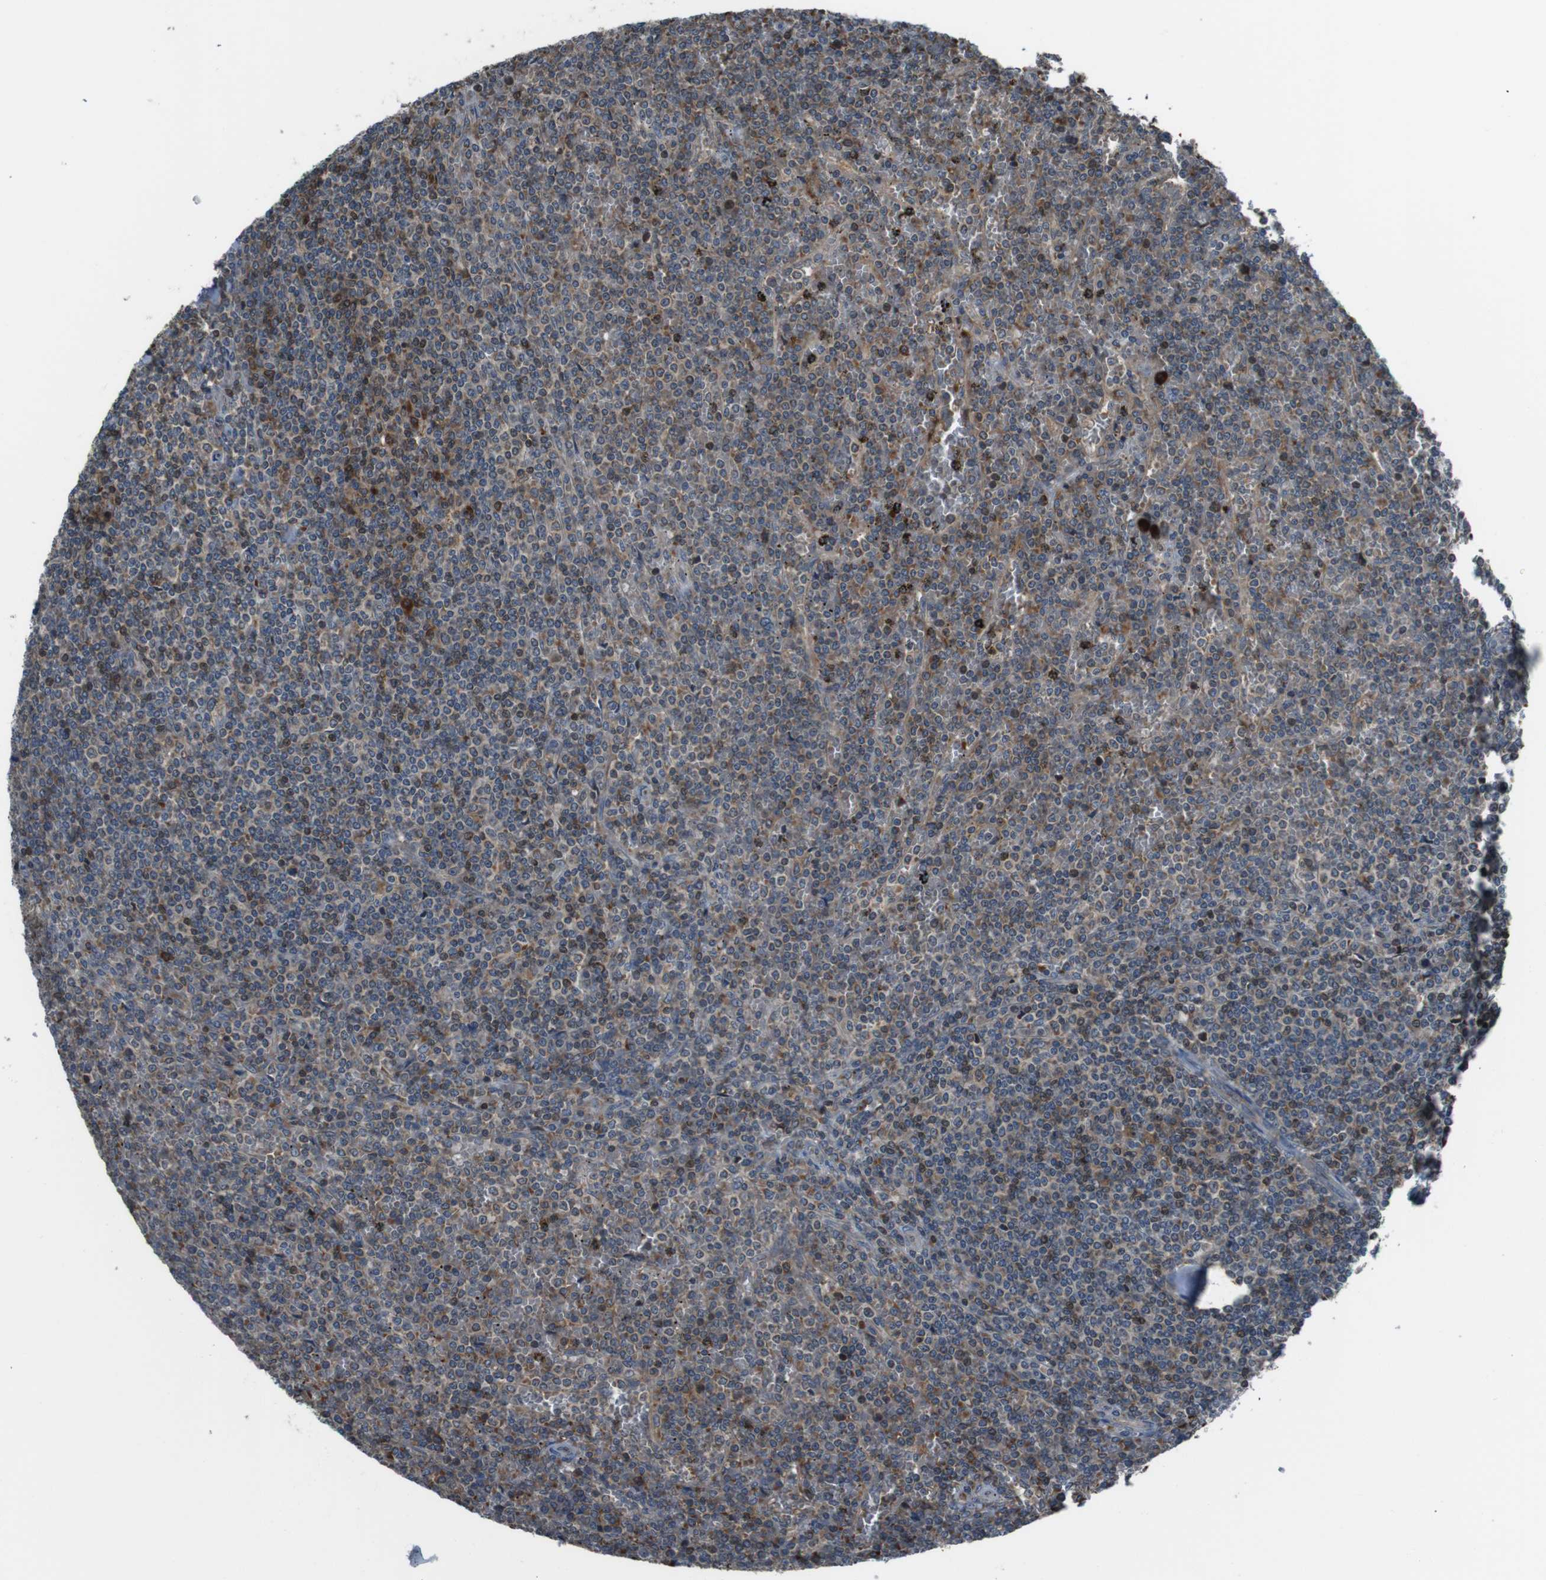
{"staining": {"intensity": "moderate", "quantity": ">75%", "location": "cytoplasmic/membranous"}, "tissue": "lymphoma", "cell_type": "Tumor cells", "image_type": "cancer", "snomed": [{"axis": "morphology", "description": "Malignant lymphoma, non-Hodgkin's type, Low grade"}, {"axis": "topography", "description": "Spleen"}], "caption": "This photomicrograph reveals immunohistochemistry (IHC) staining of human low-grade malignant lymphoma, non-Hodgkin's type, with medium moderate cytoplasmic/membranous expression in about >75% of tumor cells.", "gene": "SSR3", "patient": {"sex": "female", "age": 19}}